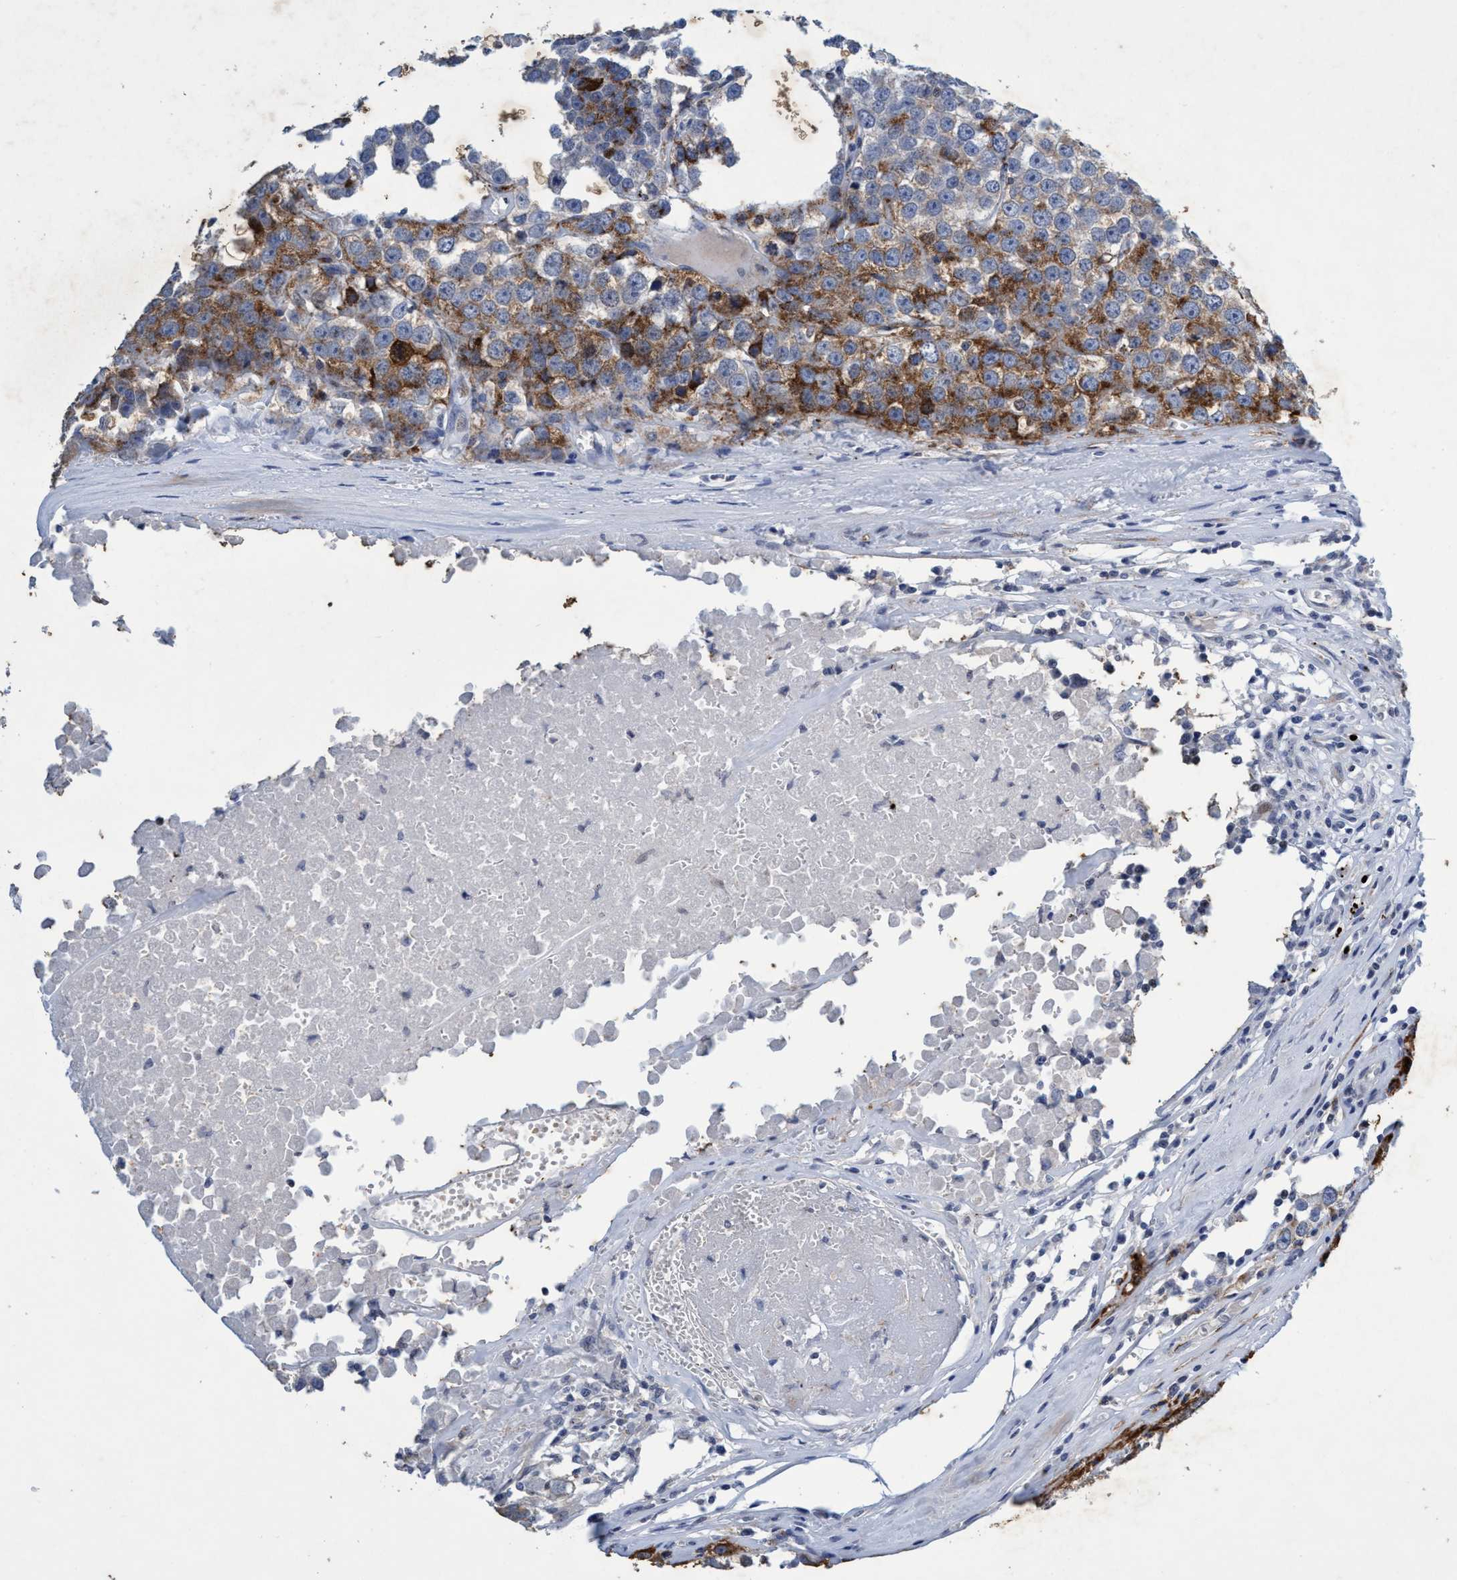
{"staining": {"intensity": "moderate", "quantity": "<25%", "location": "cytoplasmic/membranous"}, "tissue": "testis cancer", "cell_type": "Tumor cells", "image_type": "cancer", "snomed": [{"axis": "morphology", "description": "Seminoma, NOS"}, {"axis": "morphology", "description": "Carcinoma, Embryonal, NOS"}, {"axis": "topography", "description": "Testis"}], "caption": "Protein staining by IHC exhibits moderate cytoplasmic/membranous positivity in approximately <25% of tumor cells in embryonal carcinoma (testis).", "gene": "GRB14", "patient": {"sex": "male", "age": 52}}